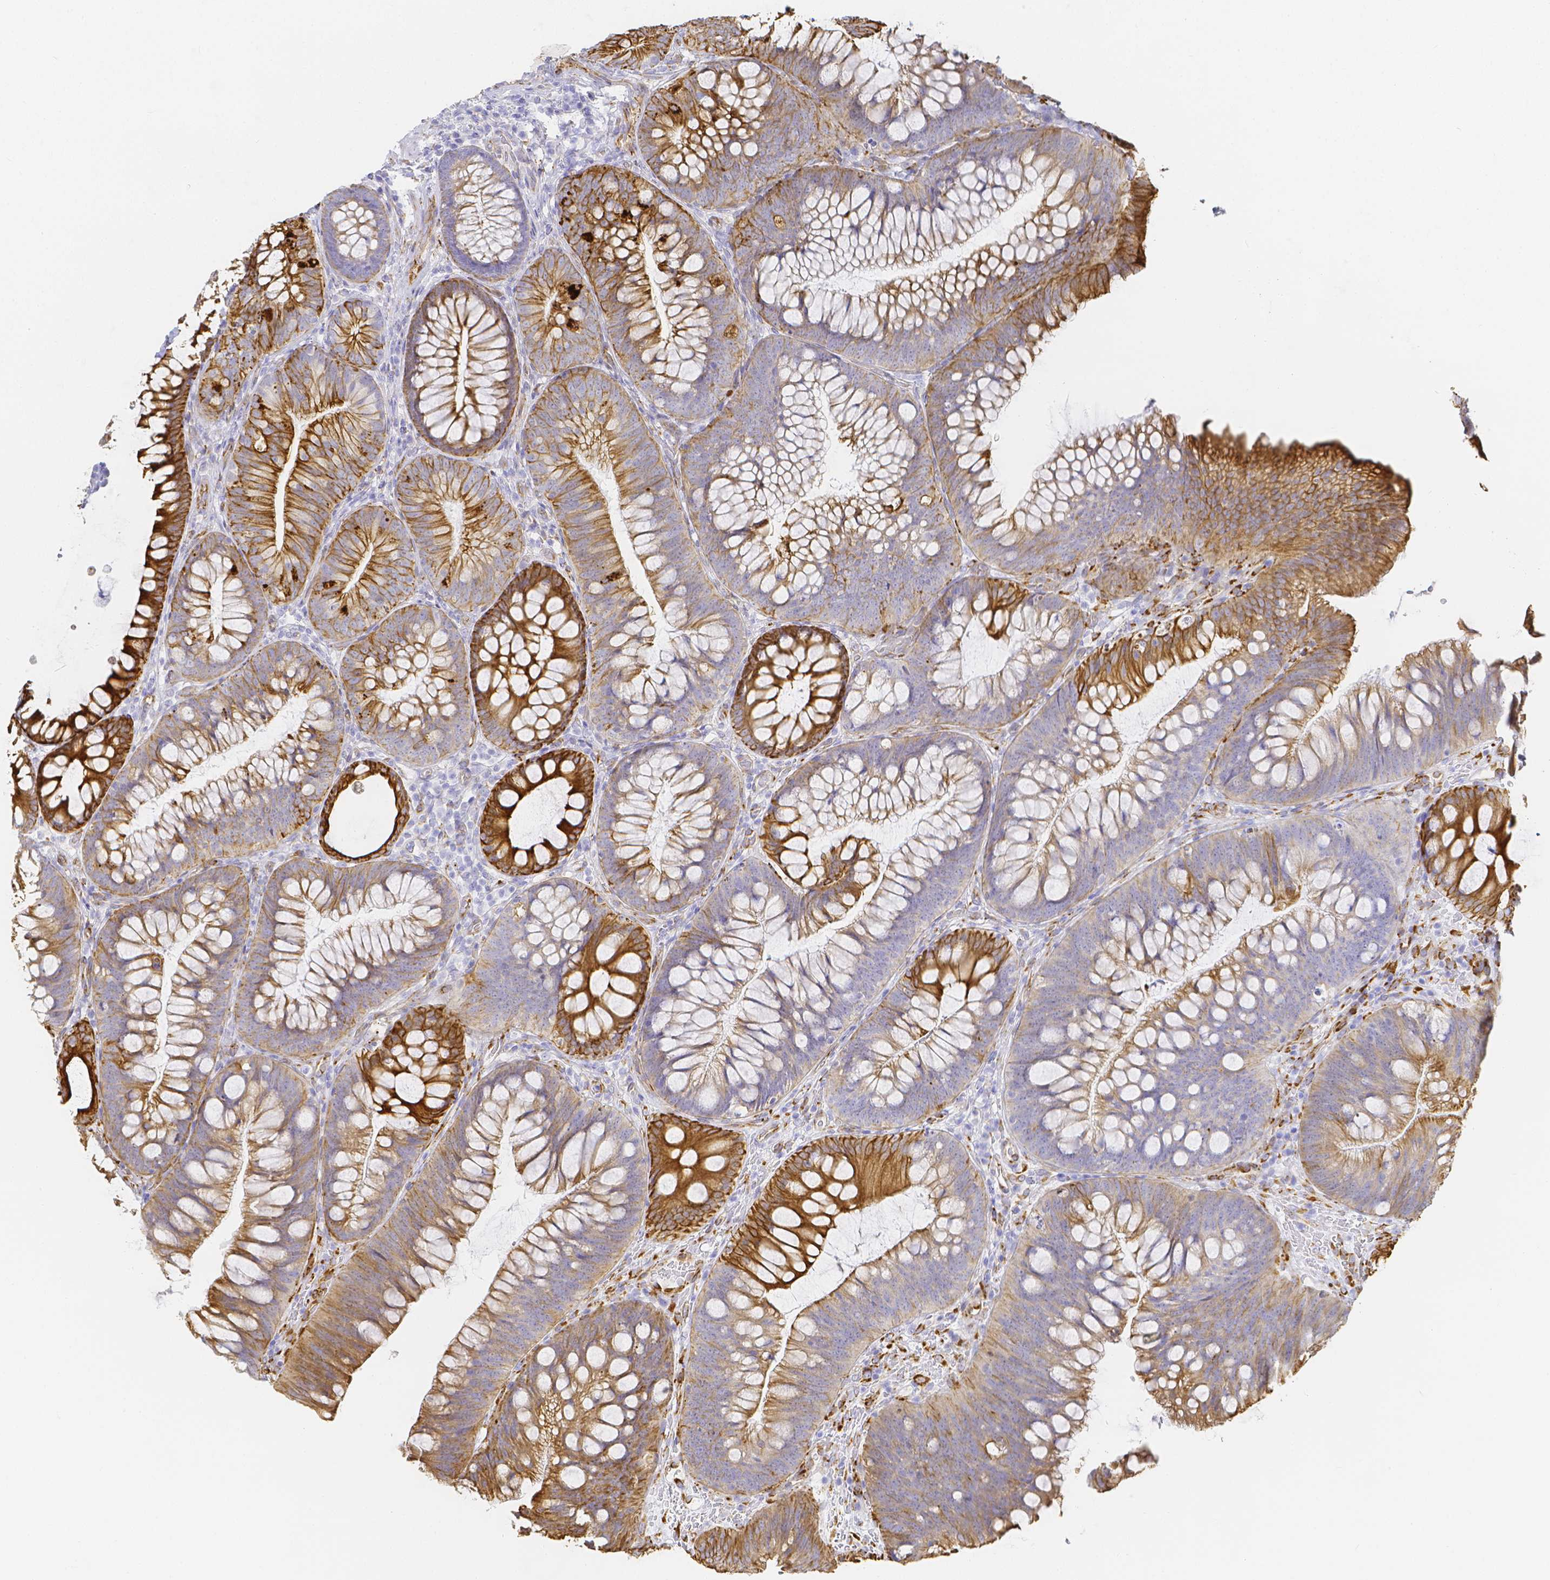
{"staining": {"intensity": "moderate", "quantity": ">75%", "location": "cytoplasmic/membranous"}, "tissue": "colon", "cell_type": "Endothelial cells", "image_type": "normal", "snomed": [{"axis": "morphology", "description": "Normal tissue, NOS"}, {"axis": "morphology", "description": "Adenoma, NOS"}, {"axis": "topography", "description": "Soft tissue"}, {"axis": "topography", "description": "Colon"}], "caption": "Immunohistochemical staining of normal human colon demonstrates medium levels of moderate cytoplasmic/membranous positivity in approximately >75% of endothelial cells.", "gene": "SMURF1", "patient": {"sex": "male", "age": 47}}